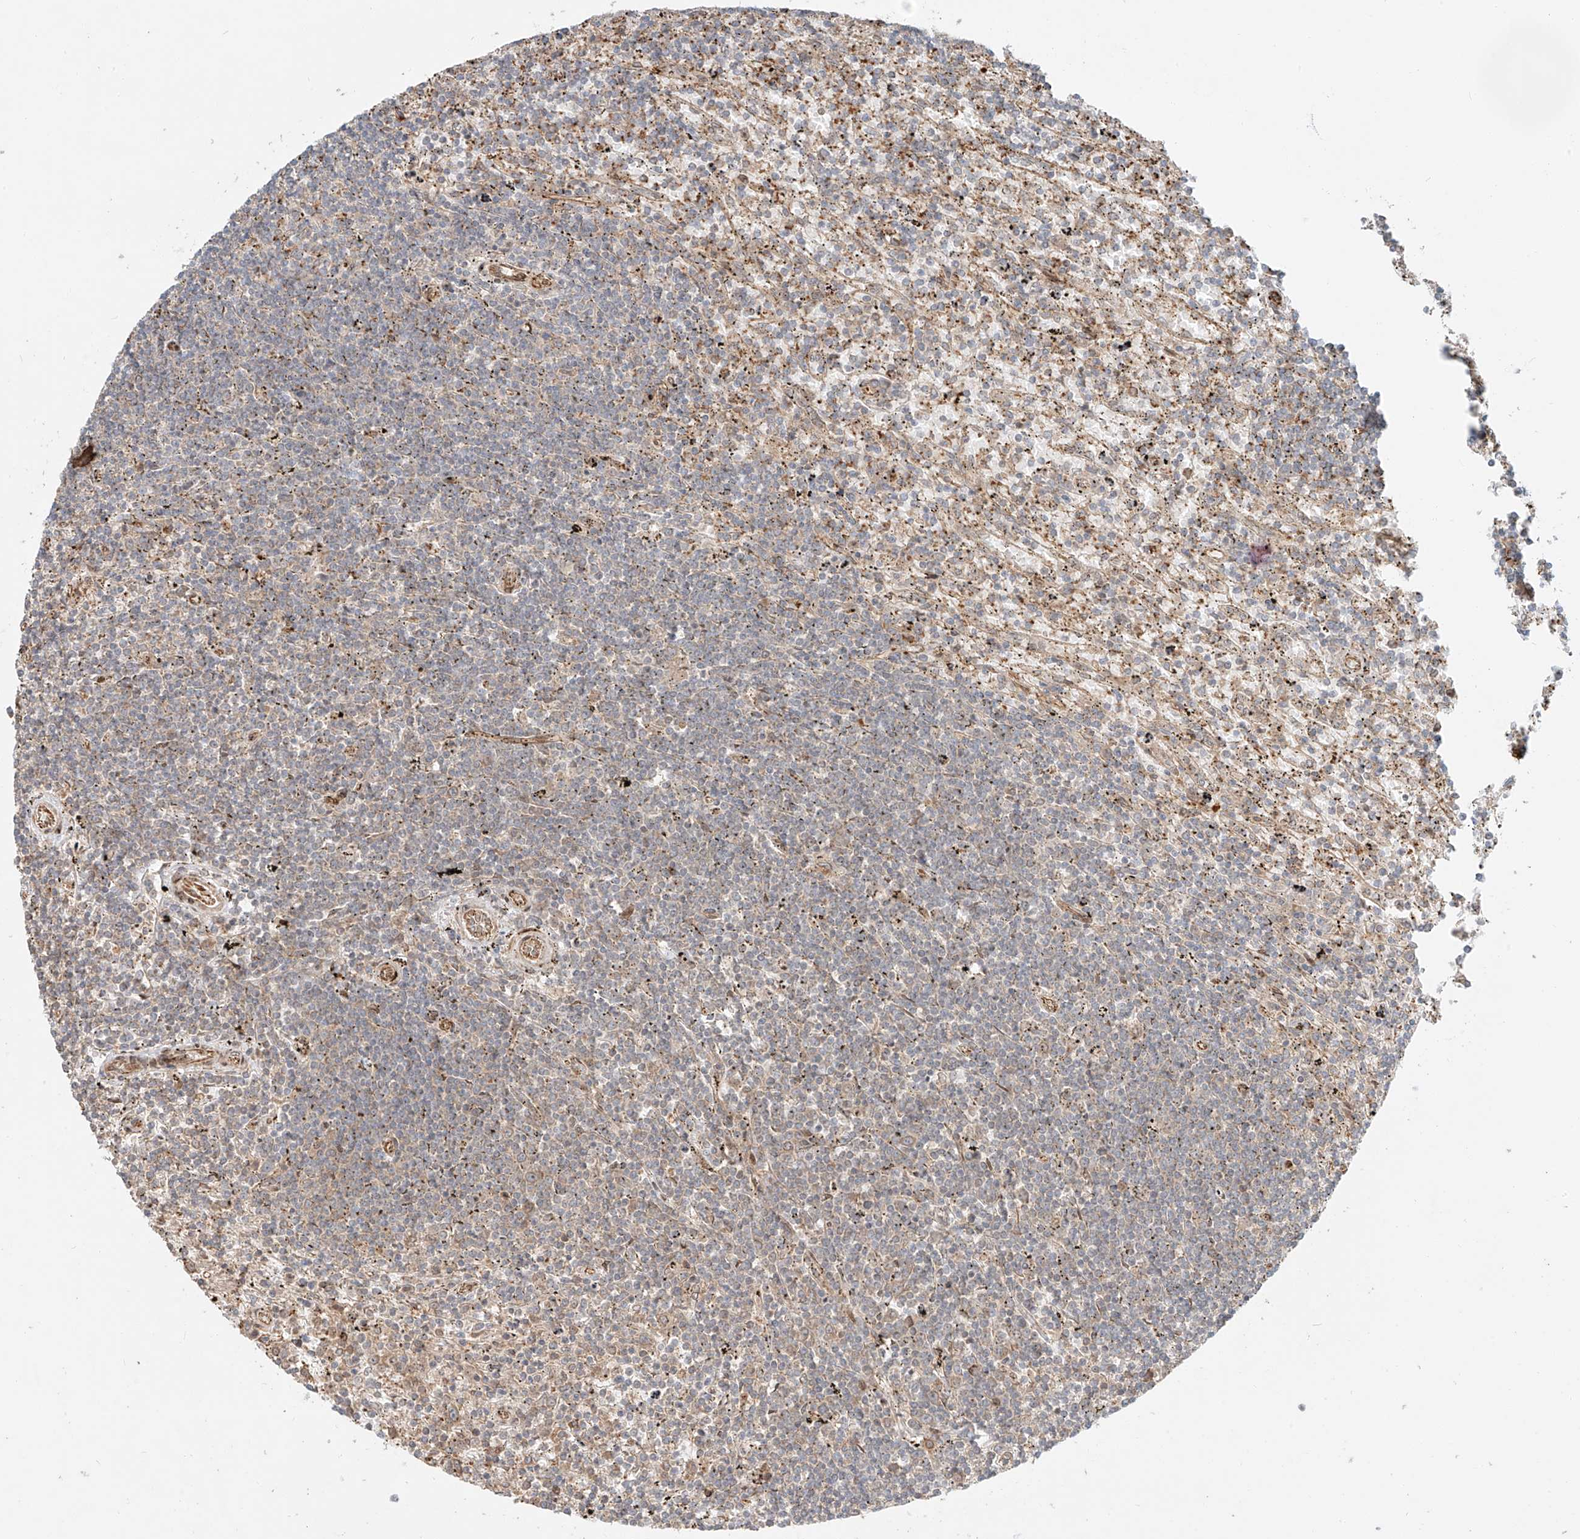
{"staining": {"intensity": "negative", "quantity": "none", "location": "none"}, "tissue": "lymphoma", "cell_type": "Tumor cells", "image_type": "cancer", "snomed": [{"axis": "morphology", "description": "Malignant lymphoma, non-Hodgkin's type, Low grade"}, {"axis": "topography", "description": "Spleen"}], "caption": "Malignant lymphoma, non-Hodgkin's type (low-grade) stained for a protein using immunohistochemistry displays no staining tumor cells.", "gene": "CEP162", "patient": {"sex": "male", "age": 76}}